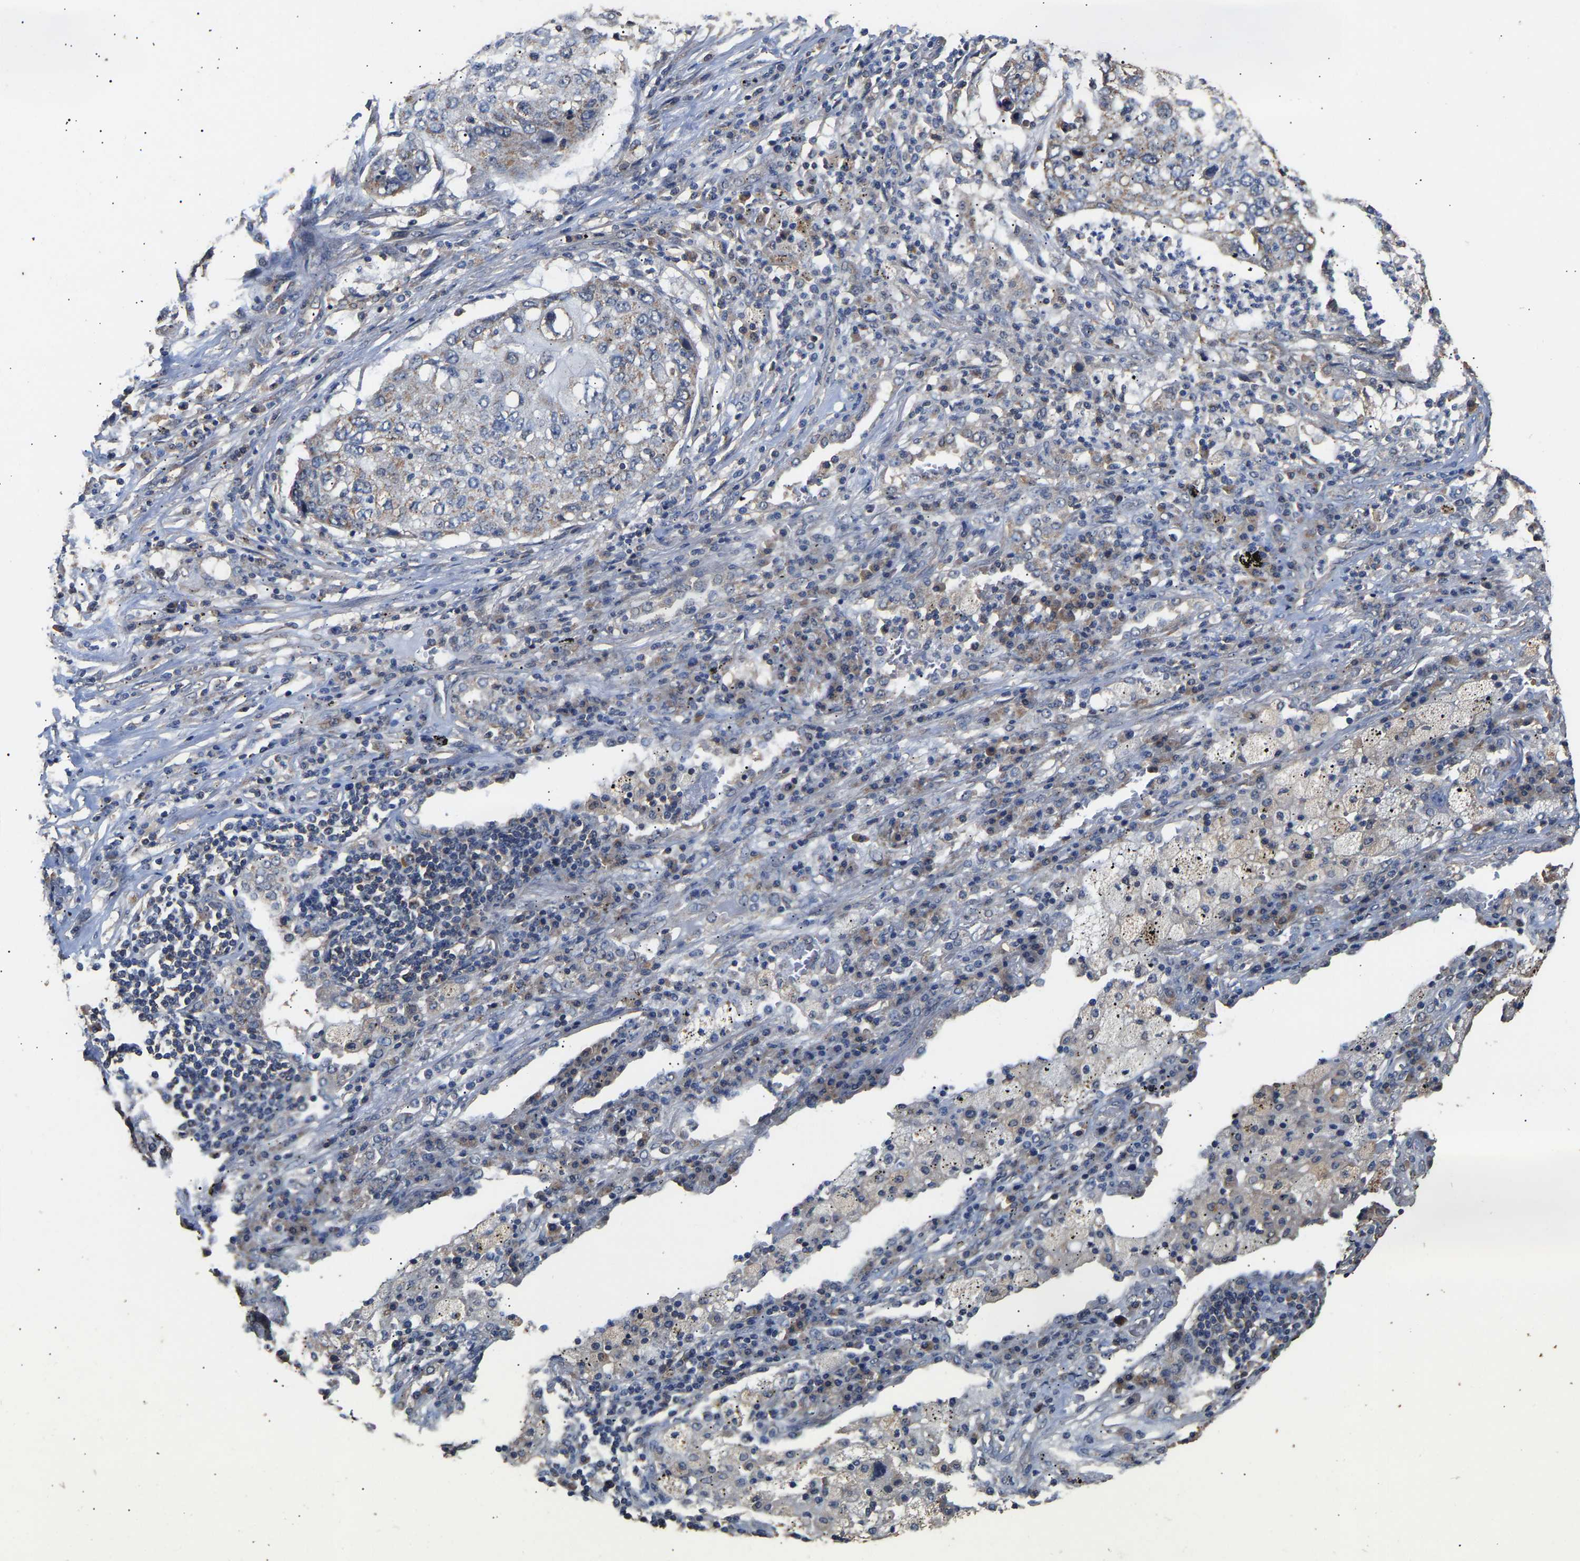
{"staining": {"intensity": "negative", "quantity": "none", "location": "none"}, "tissue": "lung cancer", "cell_type": "Tumor cells", "image_type": "cancer", "snomed": [{"axis": "morphology", "description": "Squamous cell carcinoma, NOS"}, {"axis": "topography", "description": "Lung"}], "caption": "There is no significant expression in tumor cells of lung cancer.", "gene": "ZNF26", "patient": {"sex": "female", "age": 63}}